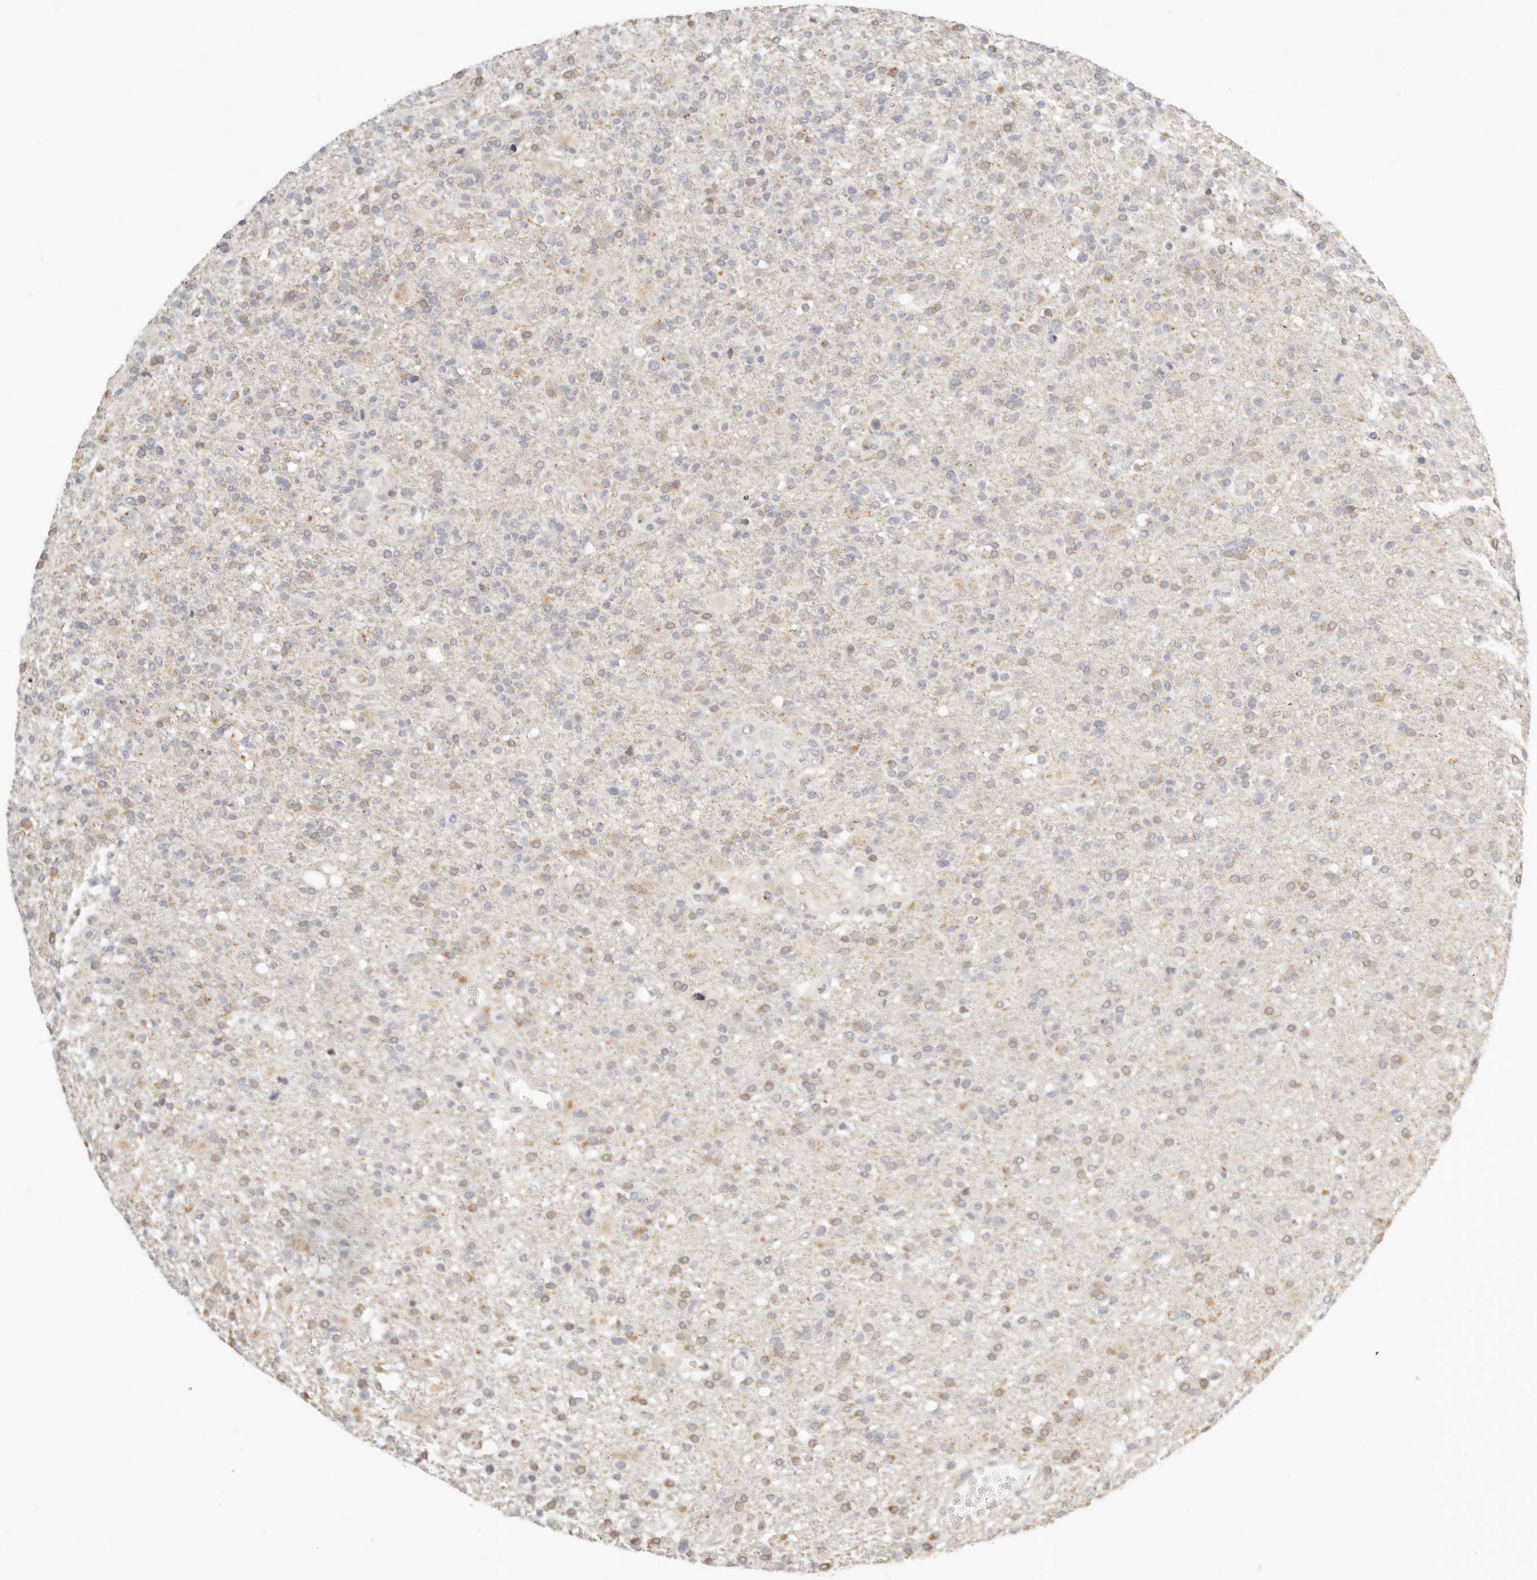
{"staining": {"intensity": "weak", "quantity": "25%-75%", "location": "cytoplasmic/membranous"}, "tissue": "glioma", "cell_type": "Tumor cells", "image_type": "cancer", "snomed": [{"axis": "morphology", "description": "Glioma, malignant, High grade"}, {"axis": "topography", "description": "Brain"}], "caption": "Immunohistochemical staining of human glioma exhibits low levels of weak cytoplasmic/membranous protein staining in about 25%-75% of tumor cells.", "gene": "FAM20B", "patient": {"sex": "male", "age": 72}}